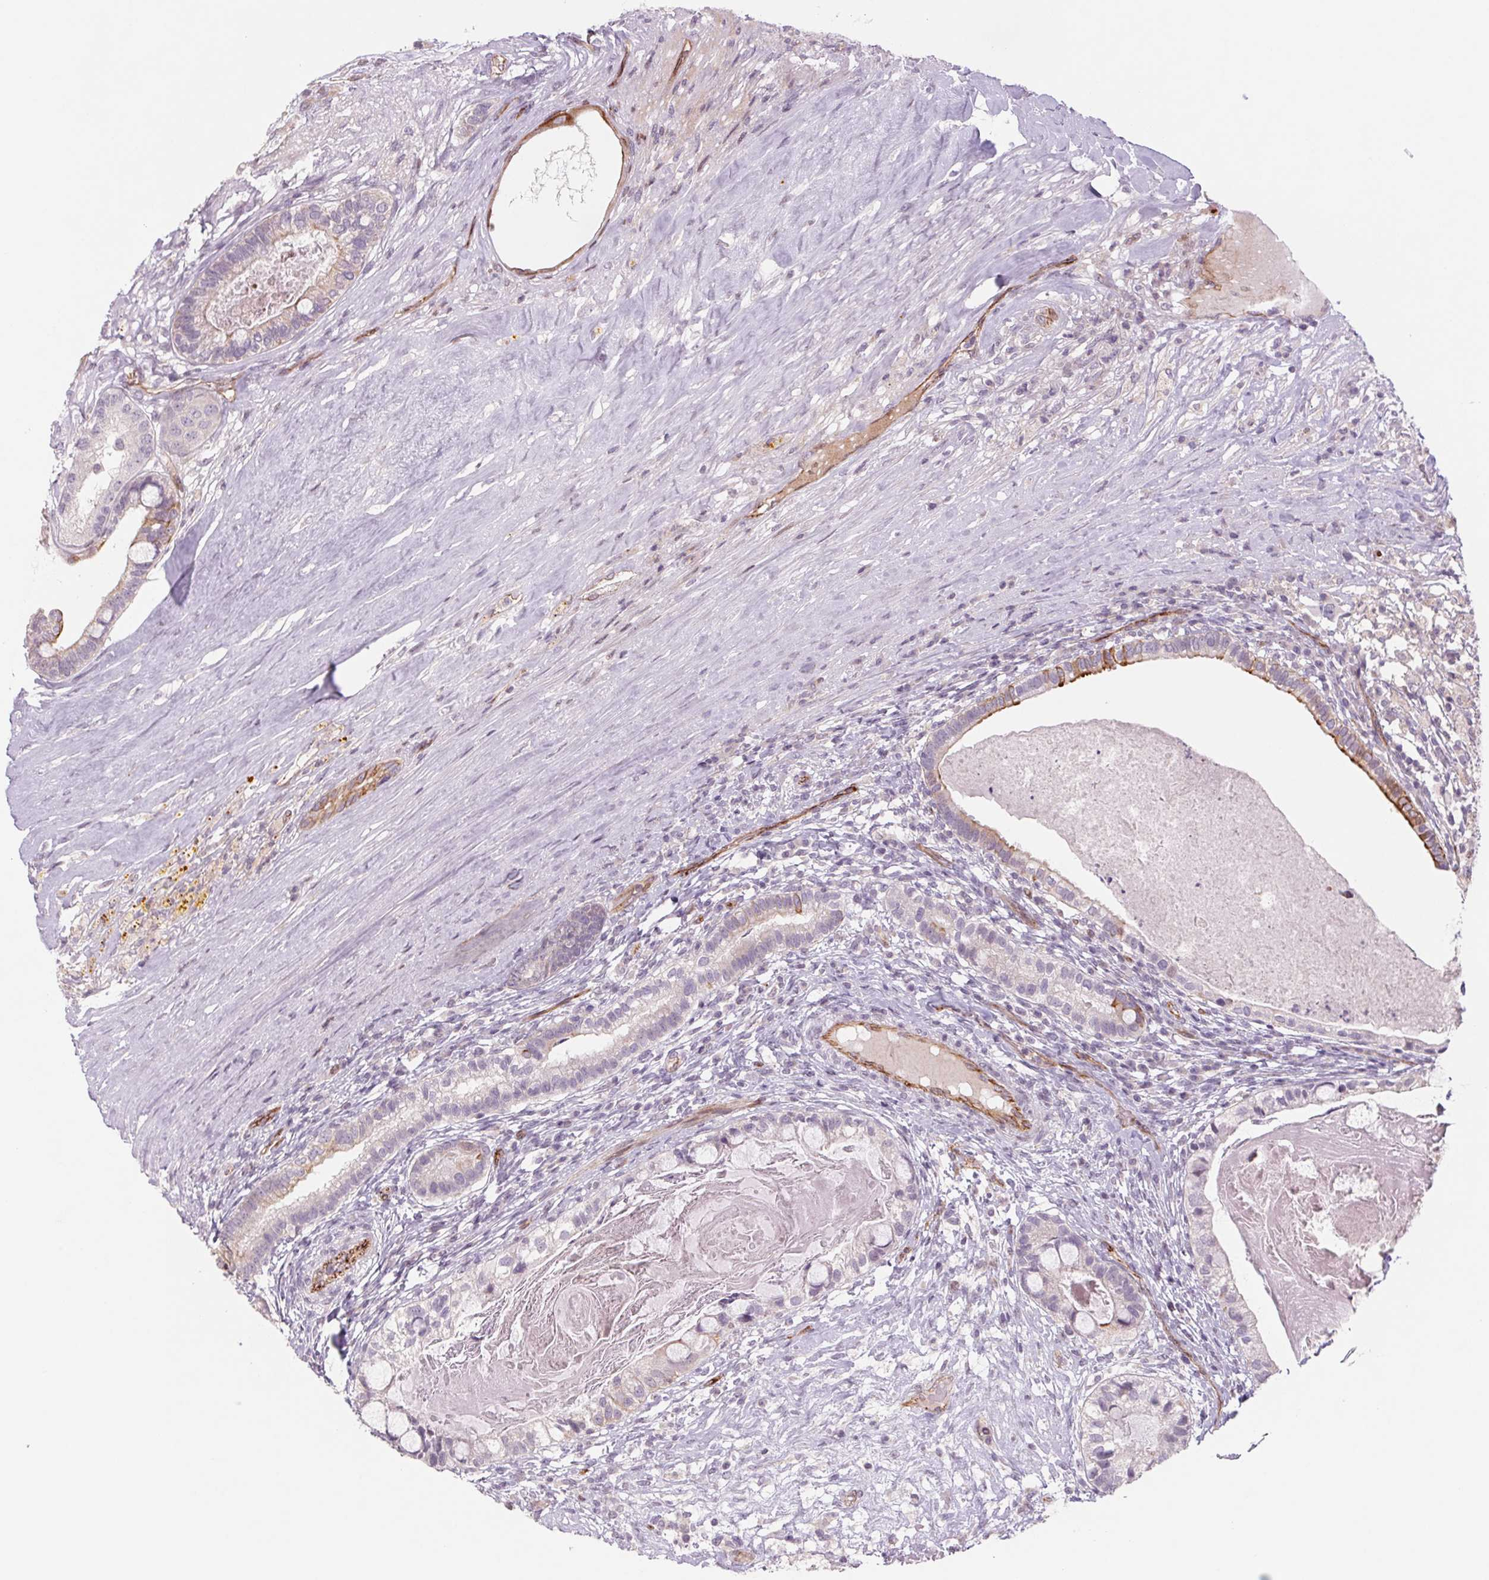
{"staining": {"intensity": "moderate", "quantity": "<25%", "location": "cytoplasmic/membranous"}, "tissue": "testis cancer", "cell_type": "Tumor cells", "image_type": "cancer", "snomed": [{"axis": "morphology", "description": "Seminoma, NOS"}, {"axis": "morphology", "description": "Carcinoma, Embryonal, NOS"}, {"axis": "topography", "description": "Testis"}], "caption": "Tumor cells show low levels of moderate cytoplasmic/membranous staining in about <25% of cells in human testis cancer (seminoma). (Stains: DAB (3,3'-diaminobenzidine) in brown, nuclei in blue, Microscopy: brightfield microscopy at high magnification).", "gene": "MS4A13", "patient": {"sex": "male", "age": 41}}